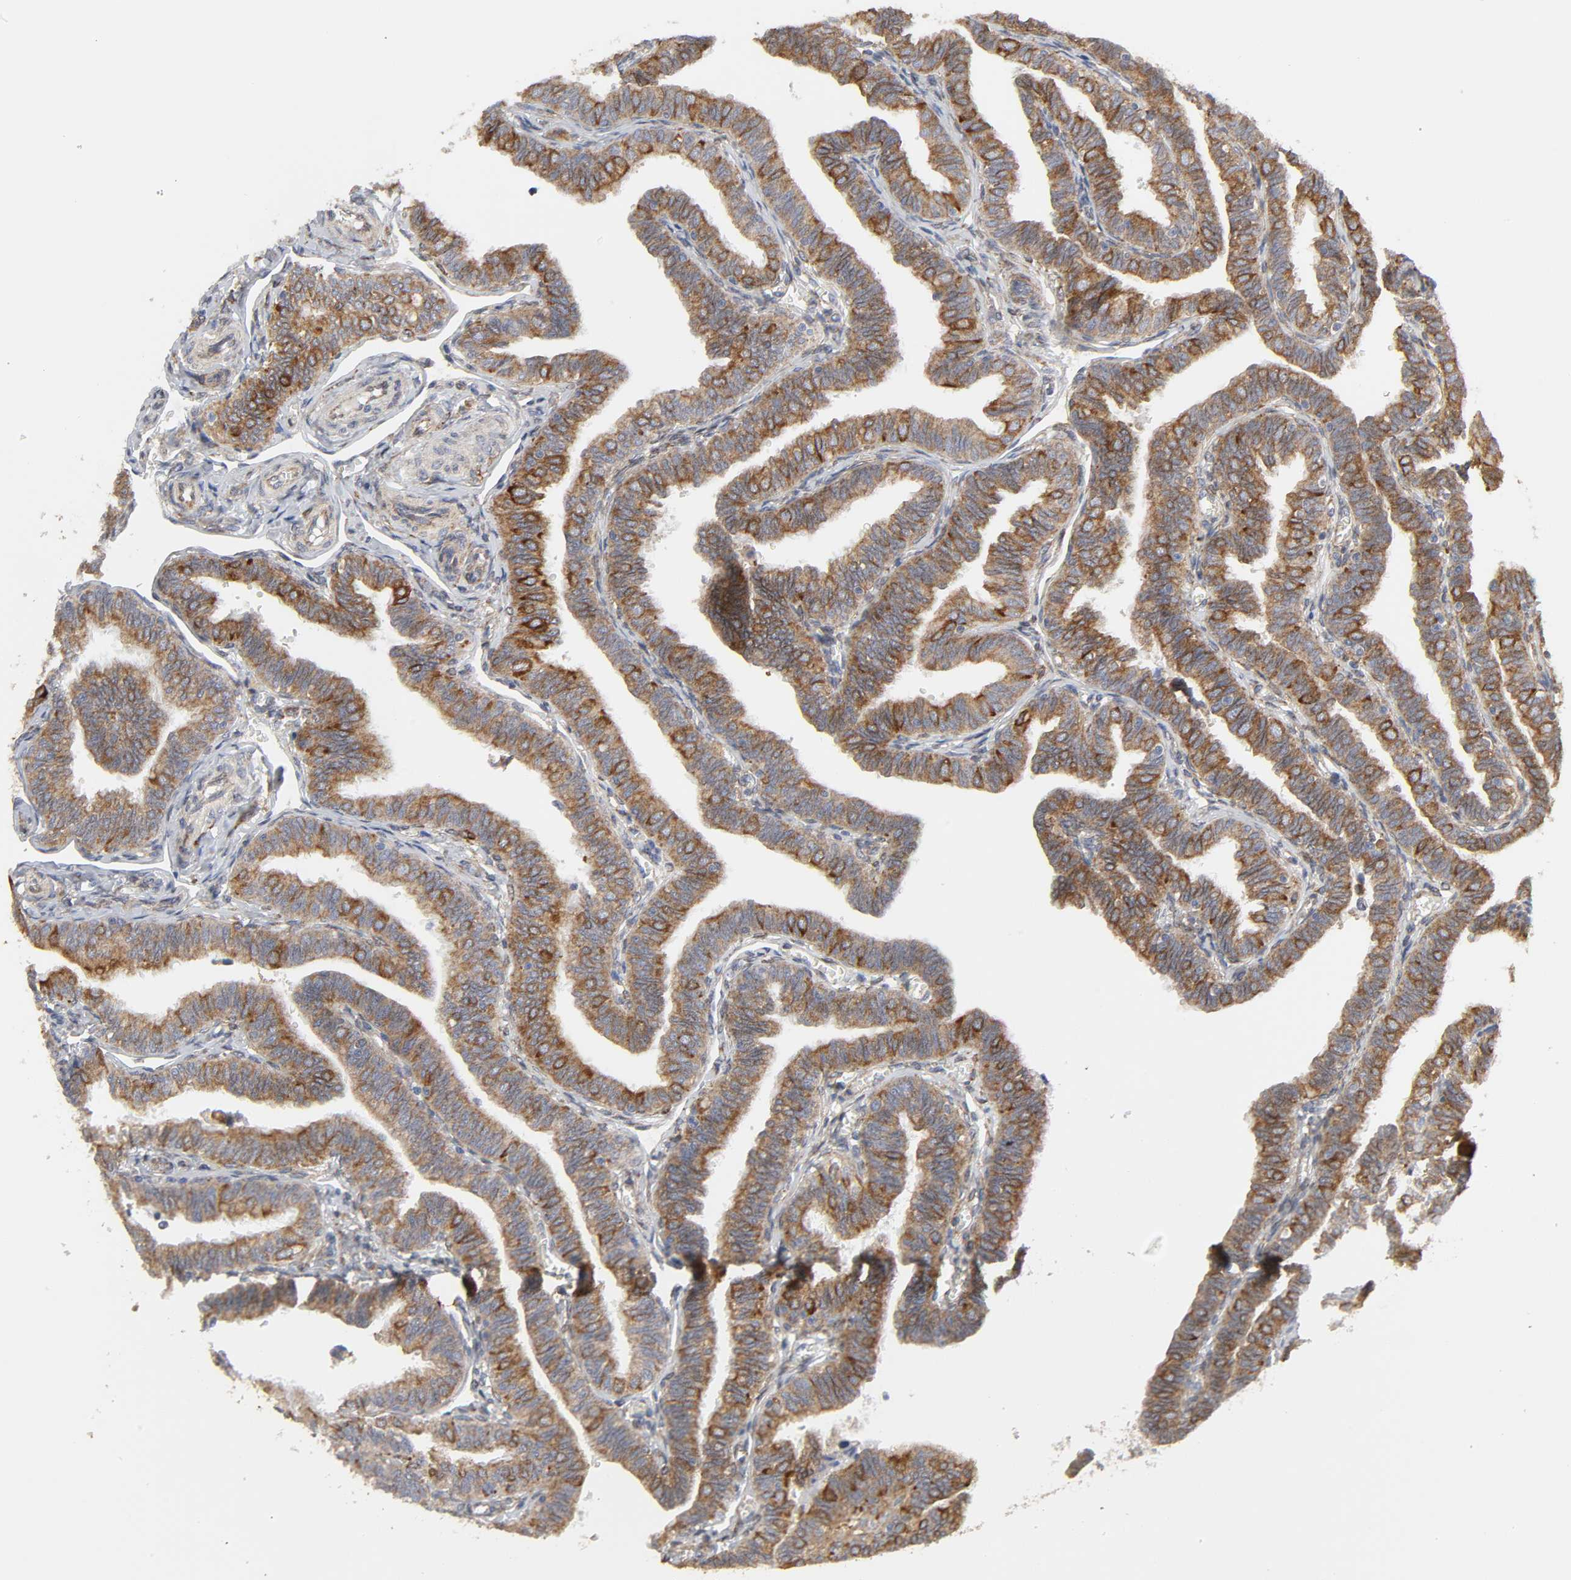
{"staining": {"intensity": "strong", "quantity": ">75%", "location": "cytoplasmic/membranous"}, "tissue": "fallopian tube", "cell_type": "Glandular cells", "image_type": "normal", "snomed": [{"axis": "morphology", "description": "Normal tissue, NOS"}, {"axis": "topography", "description": "Fallopian tube"}], "caption": "Glandular cells display high levels of strong cytoplasmic/membranous expression in about >75% of cells in benign human fallopian tube. (IHC, brightfield microscopy, high magnification).", "gene": "POR", "patient": {"sex": "female", "age": 46}}